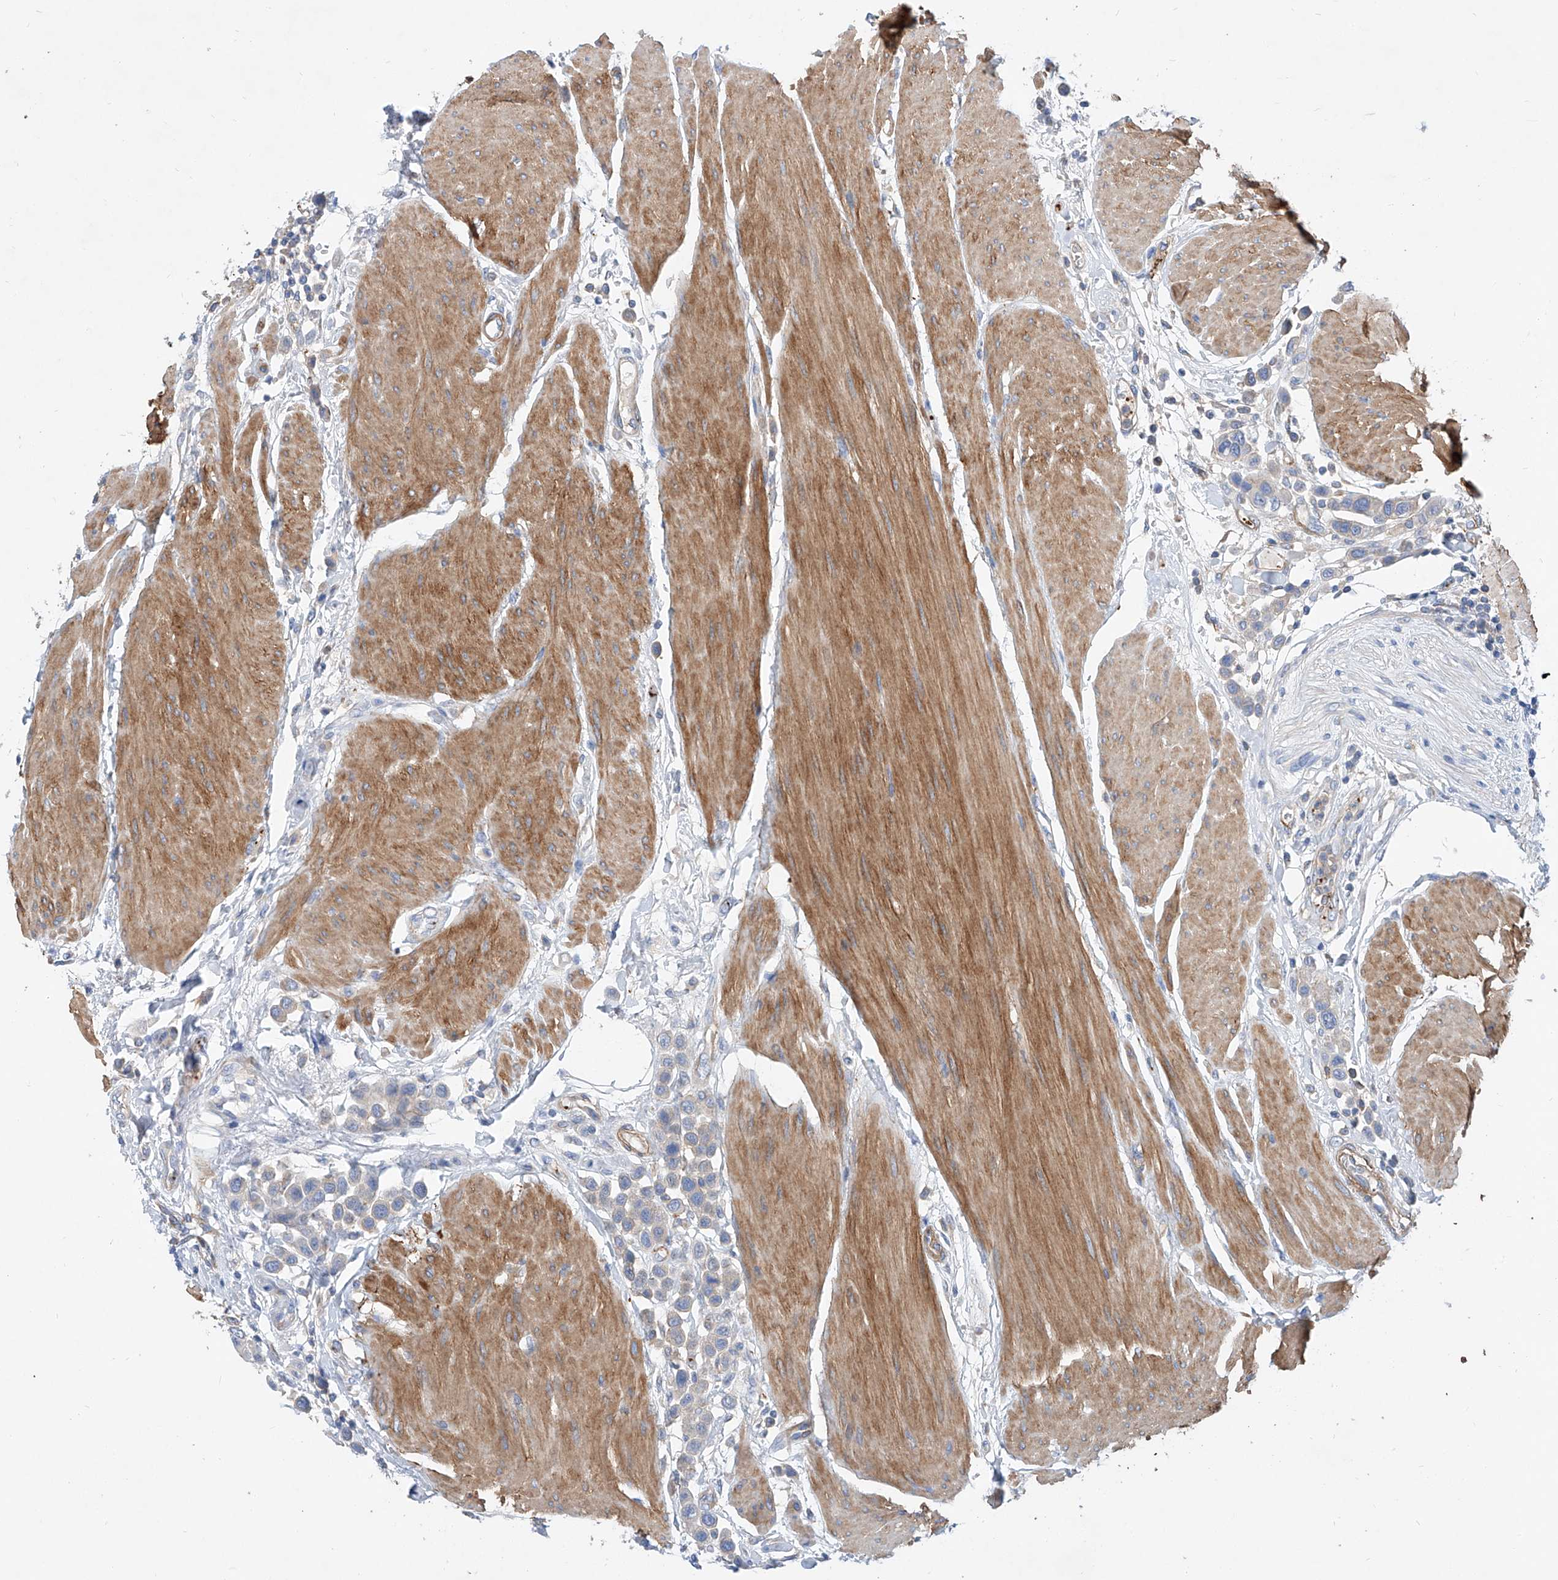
{"staining": {"intensity": "negative", "quantity": "none", "location": "none"}, "tissue": "urothelial cancer", "cell_type": "Tumor cells", "image_type": "cancer", "snomed": [{"axis": "morphology", "description": "Urothelial carcinoma, High grade"}, {"axis": "topography", "description": "Urinary bladder"}], "caption": "High-grade urothelial carcinoma was stained to show a protein in brown. There is no significant expression in tumor cells. (Immunohistochemistry (ihc), brightfield microscopy, high magnification).", "gene": "TAS2R60", "patient": {"sex": "male", "age": 50}}